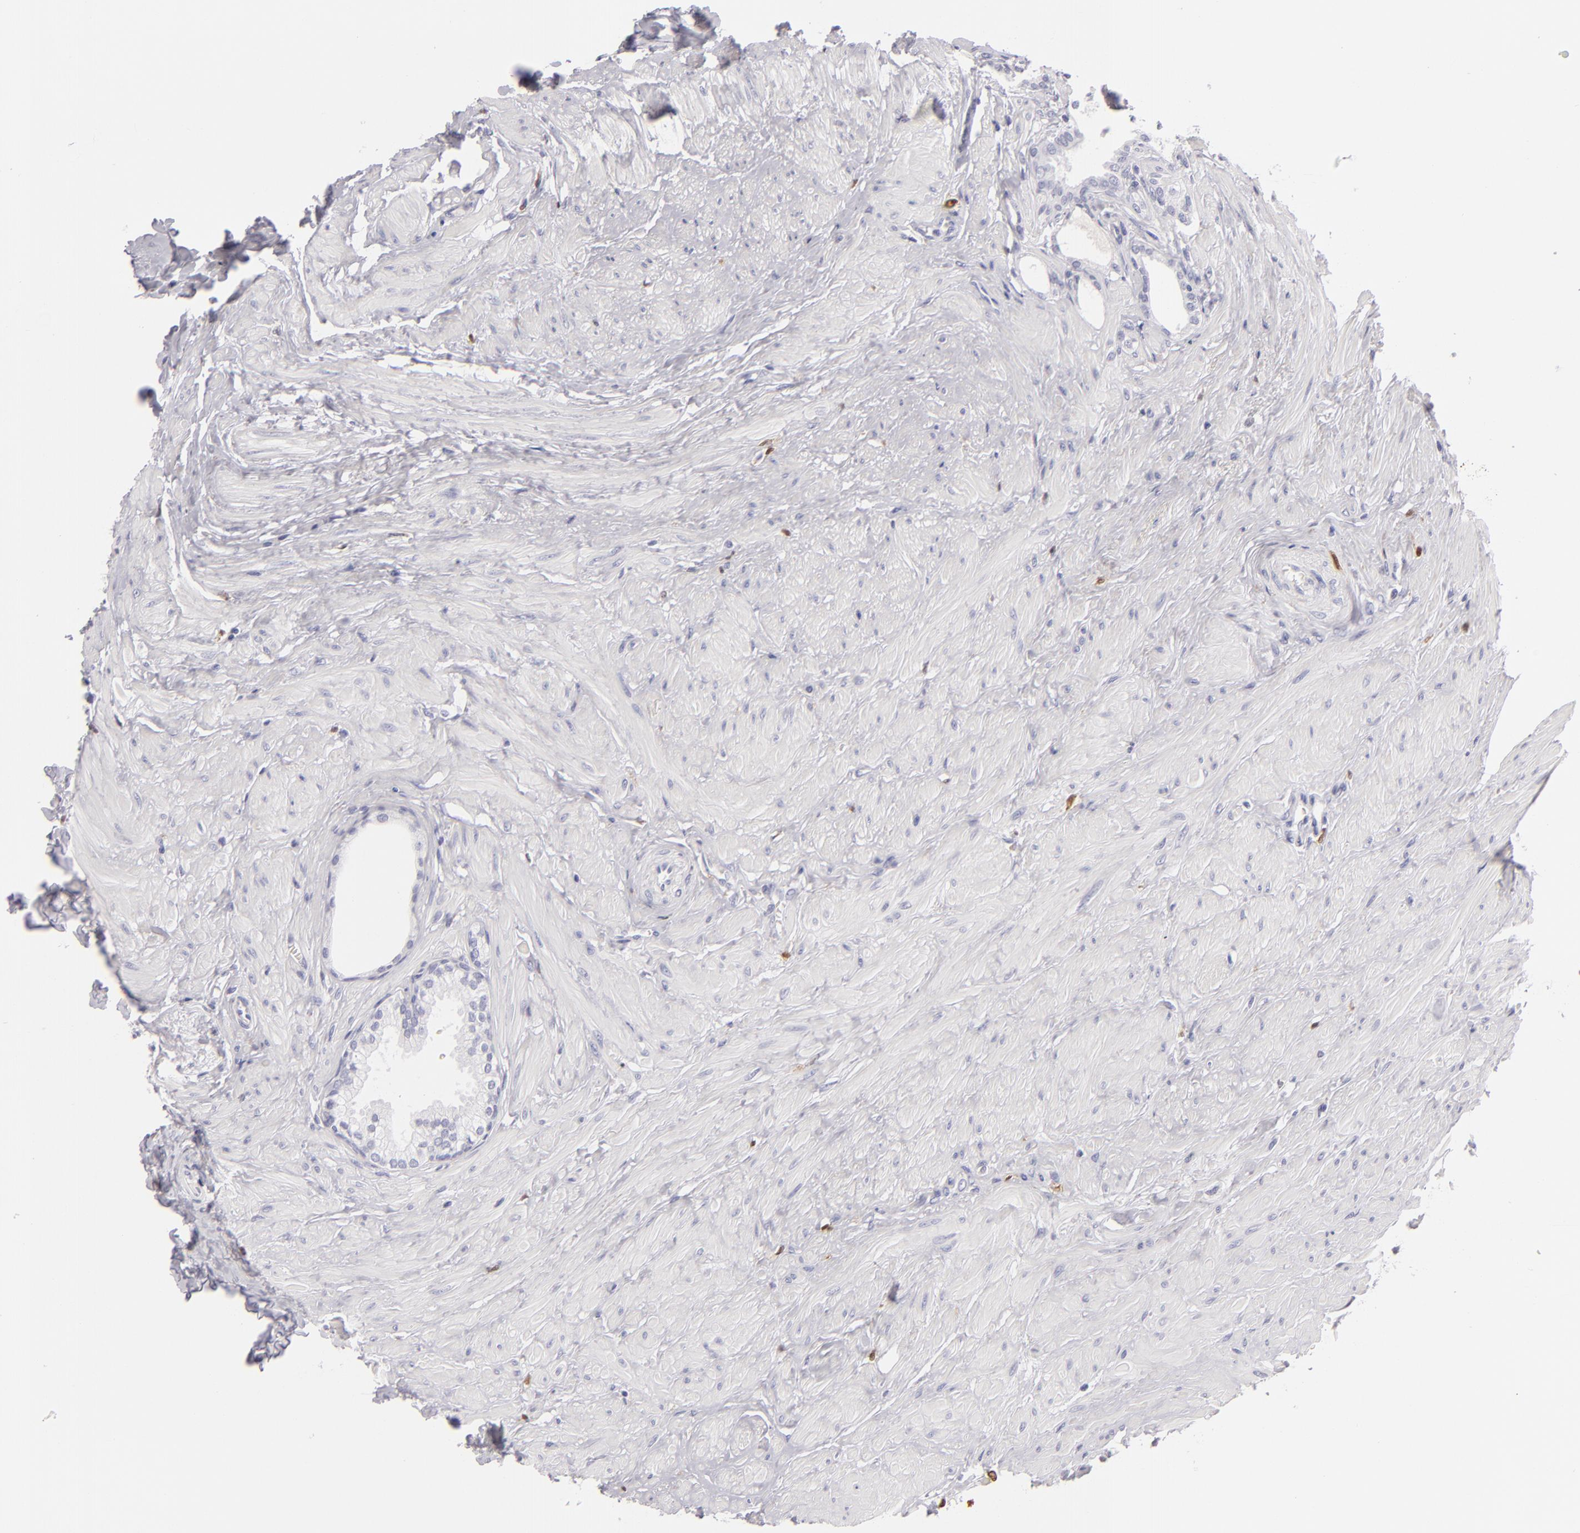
{"staining": {"intensity": "negative", "quantity": "none", "location": "none"}, "tissue": "prostate", "cell_type": "Glandular cells", "image_type": "normal", "snomed": [{"axis": "morphology", "description": "Normal tissue, NOS"}, {"axis": "topography", "description": "Prostate"}], "caption": "Human prostate stained for a protein using IHC exhibits no staining in glandular cells.", "gene": "F13A1", "patient": {"sex": "male", "age": 64}}